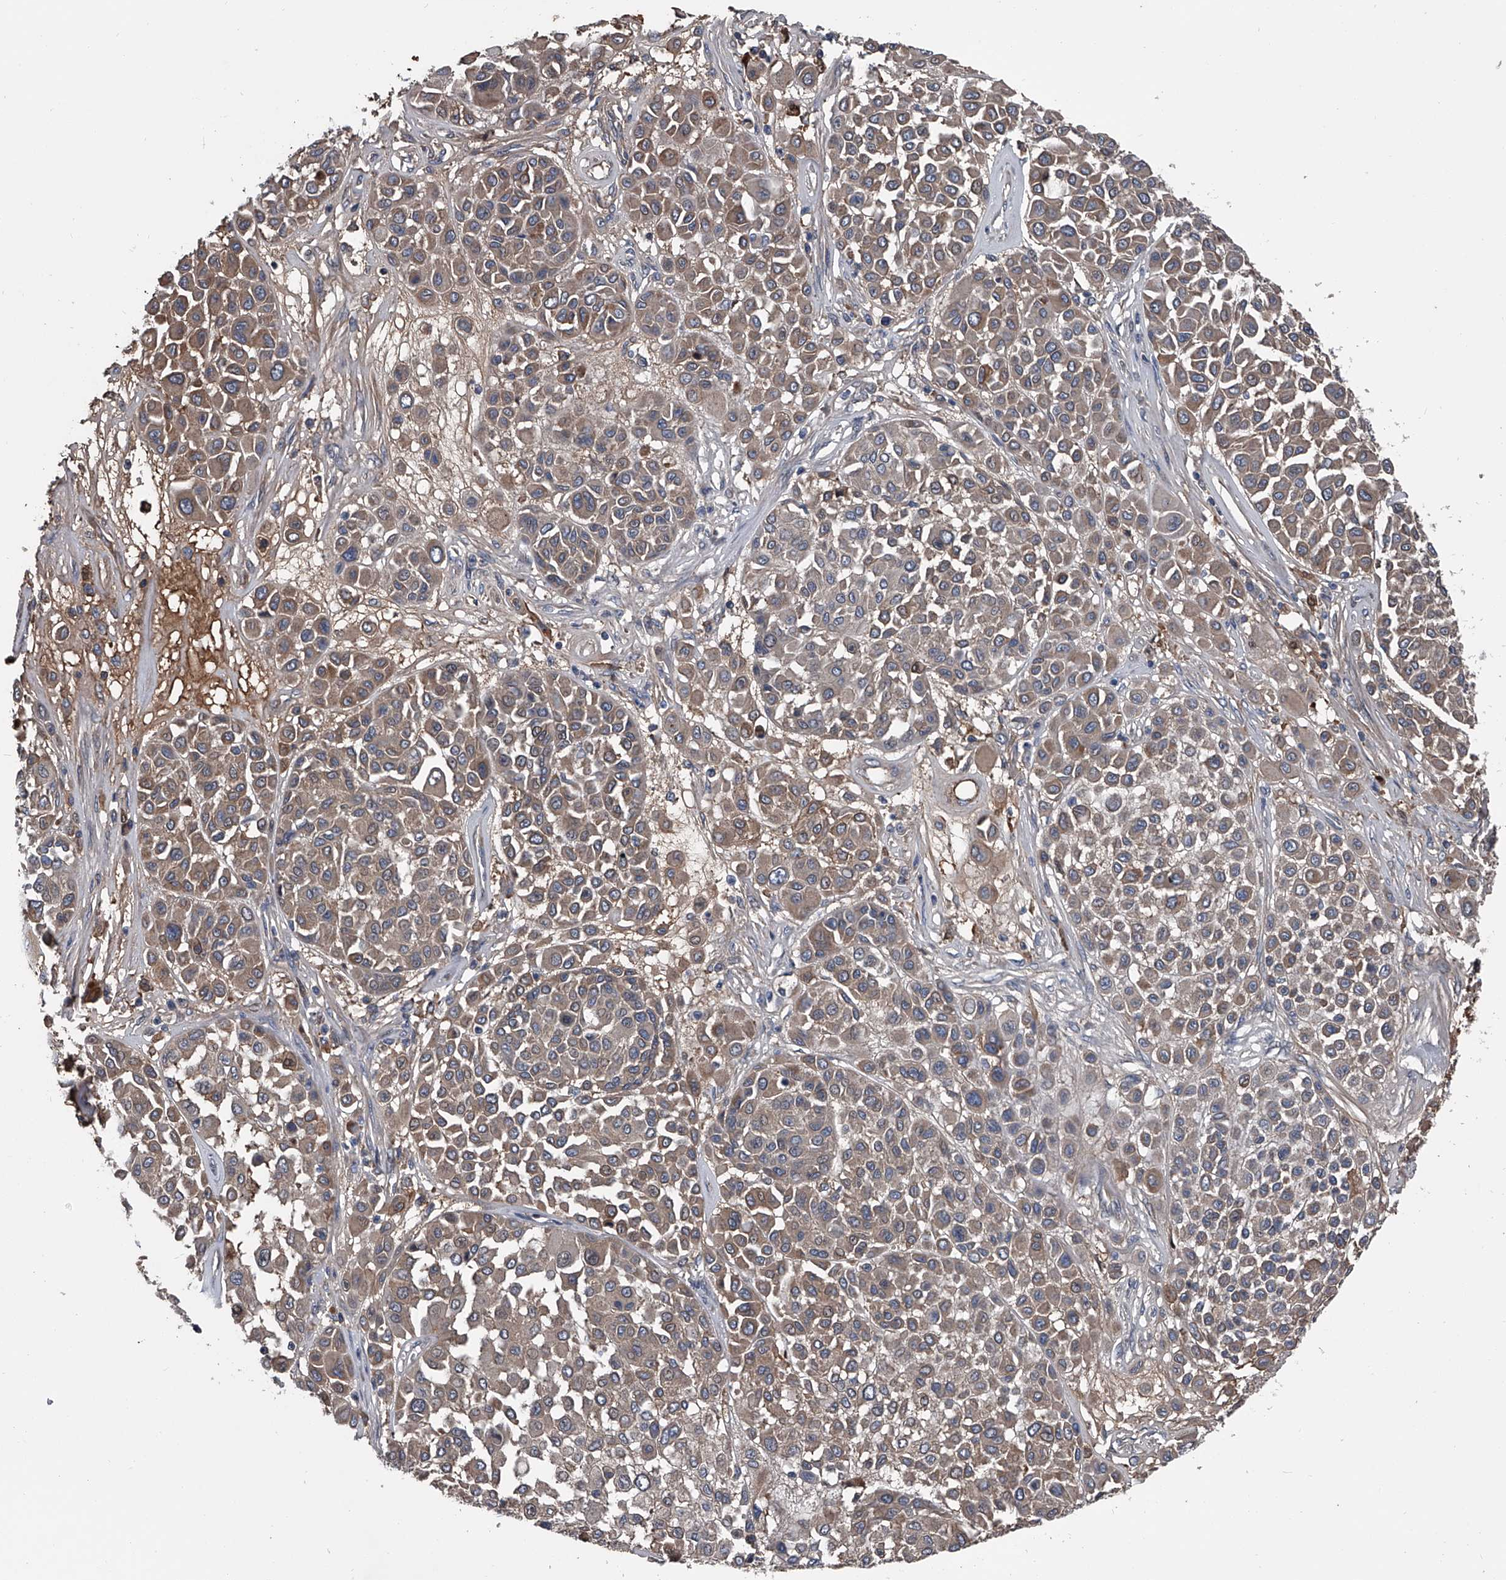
{"staining": {"intensity": "moderate", "quantity": ">75%", "location": "cytoplasmic/membranous"}, "tissue": "melanoma", "cell_type": "Tumor cells", "image_type": "cancer", "snomed": [{"axis": "morphology", "description": "Malignant melanoma, Metastatic site"}, {"axis": "topography", "description": "Soft tissue"}], "caption": "Malignant melanoma (metastatic site) tissue displays moderate cytoplasmic/membranous positivity in approximately >75% of tumor cells, visualized by immunohistochemistry.", "gene": "KIF13A", "patient": {"sex": "male", "age": 41}}